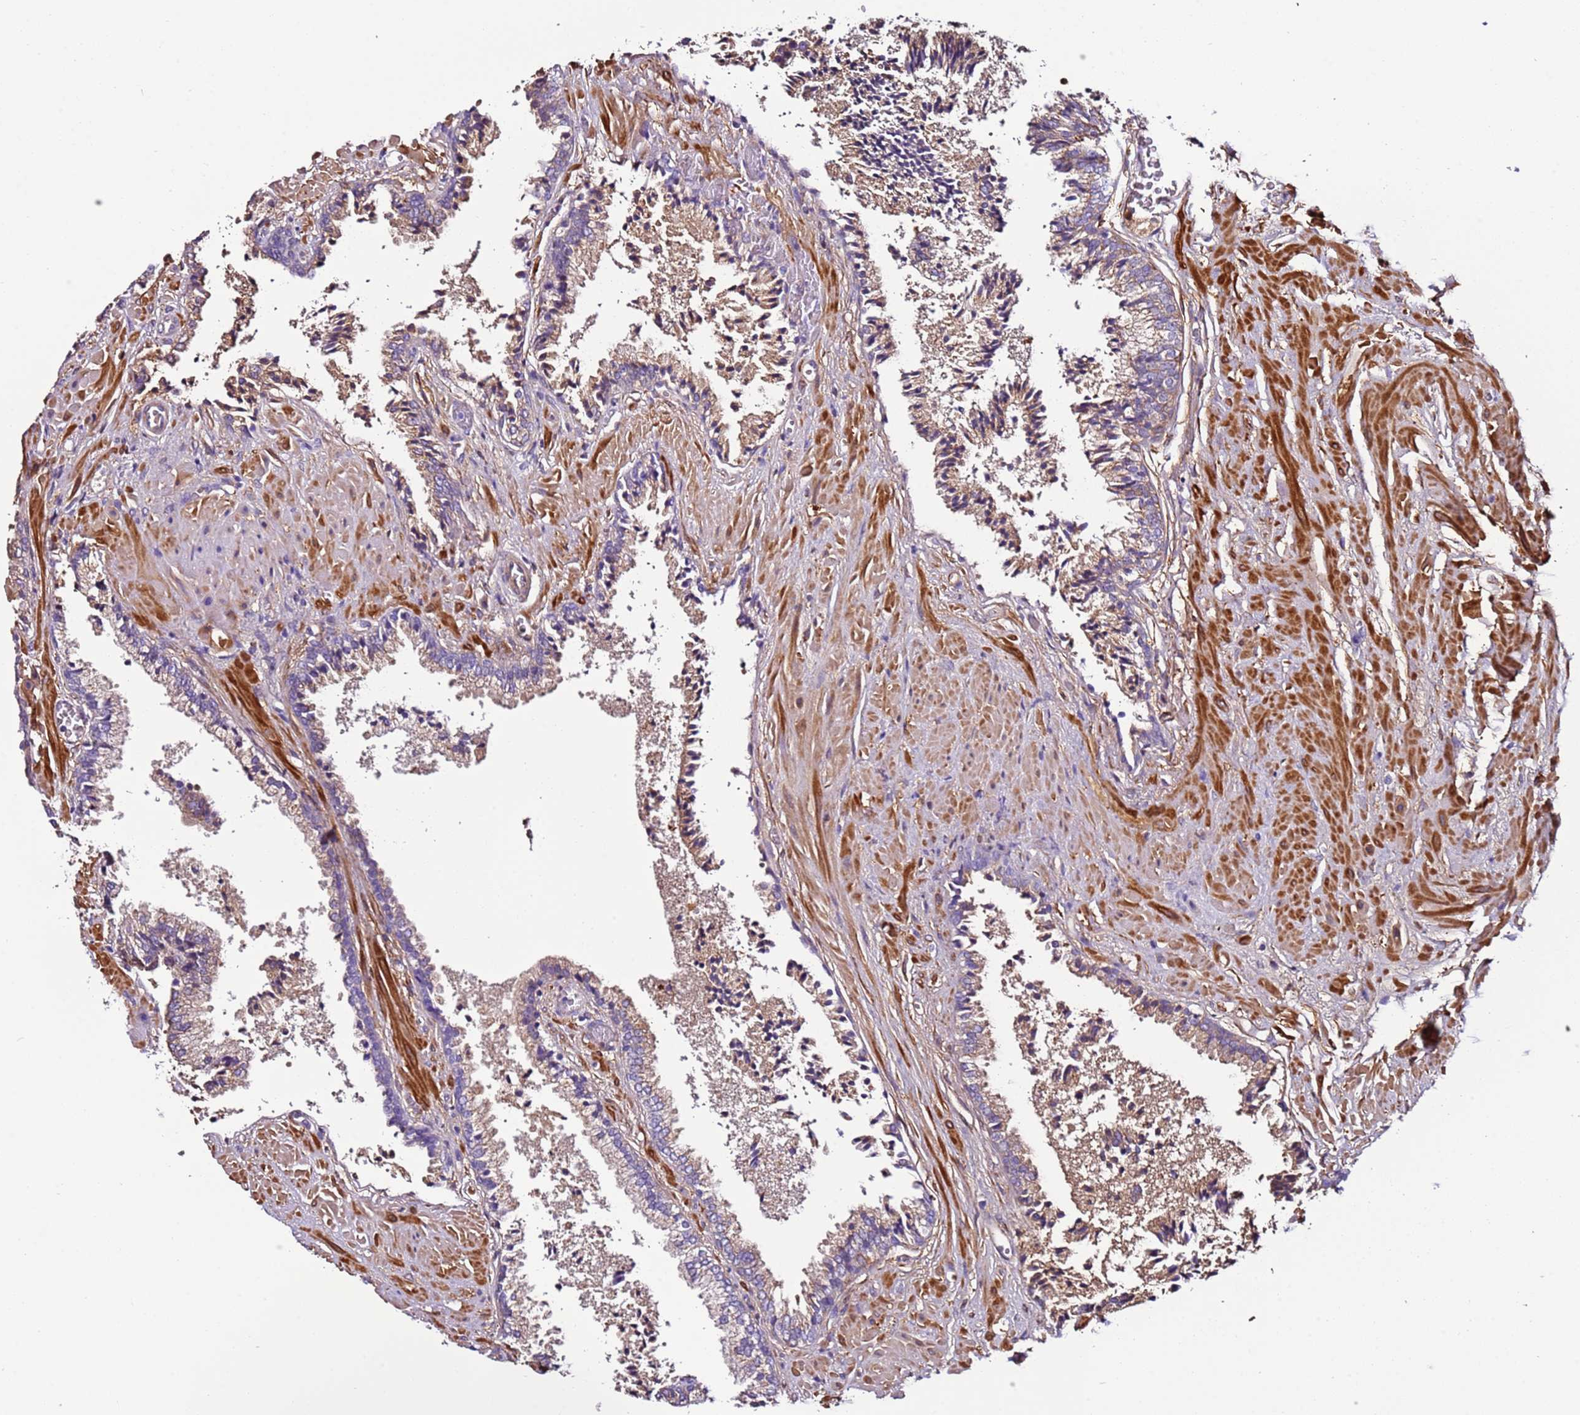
{"staining": {"intensity": "negative", "quantity": "none", "location": "none"}, "tissue": "prostate cancer", "cell_type": "Tumor cells", "image_type": "cancer", "snomed": [{"axis": "morphology", "description": "Adenocarcinoma, High grade"}, {"axis": "topography", "description": "Prostate"}], "caption": "Tumor cells show no significant positivity in prostate adenocarcinoma (high-grade).", "gene": "FAM174C", "patient": {"sex": "male", "age": 71}}